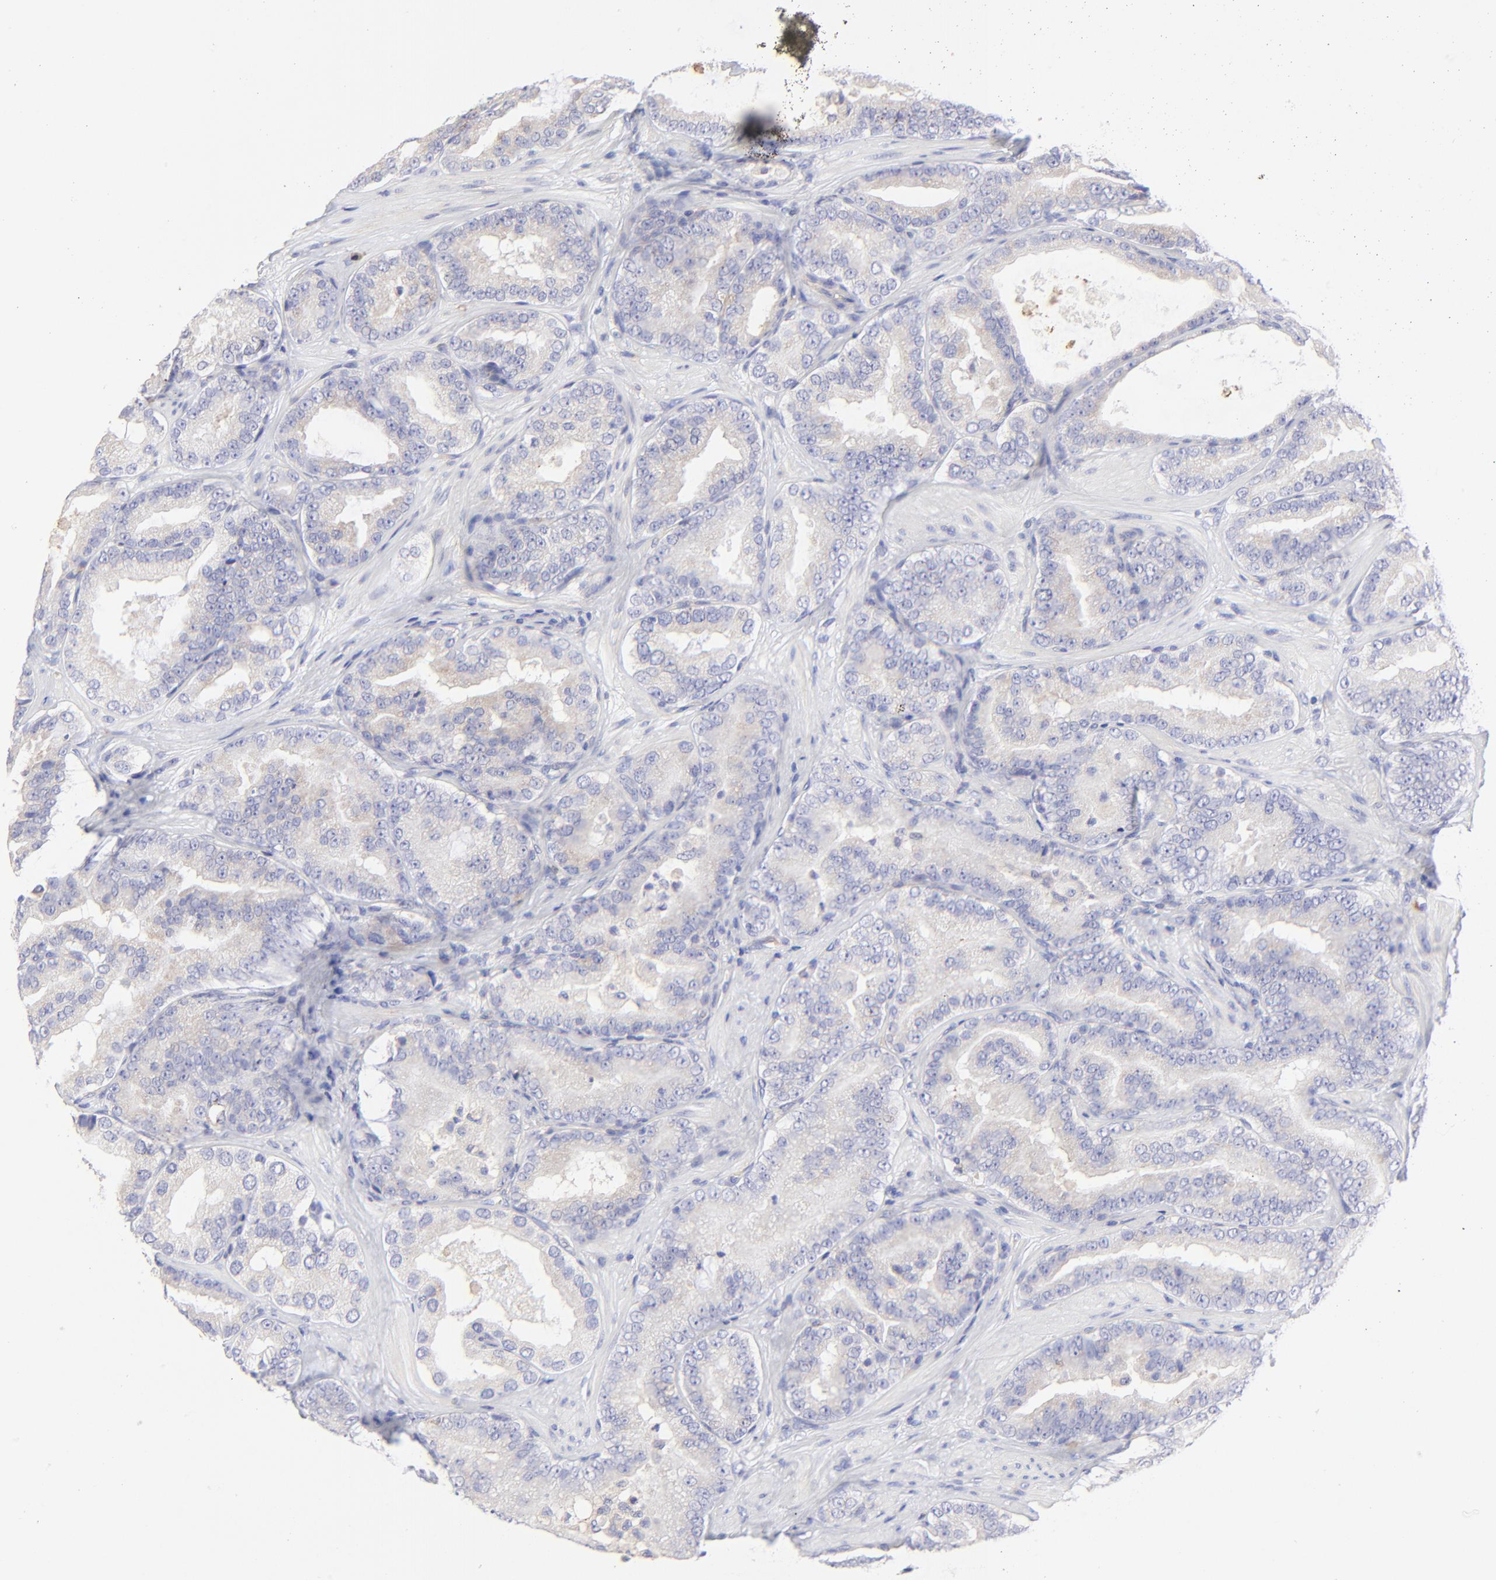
{"staining": {"intensity": "negative", "quantity": "none", "location": "none"}, "tissue": "prostate cancer", "cell_type": "Tumor cells", "image_type": "cancer", "snomed": [{"axis": "morphology", "description": "Adenocarcinoma, Low grade"}, {"axis": "topography", "description": "Prostate"}], "caption": "Immunohistochemistry (IHC) of human prostate cancer (adenocarcinoma (low-grade)) displays no positivity in tumor cells.", "gene": "LHFPL1", "patient": {"sex": "male", "age": 59}}